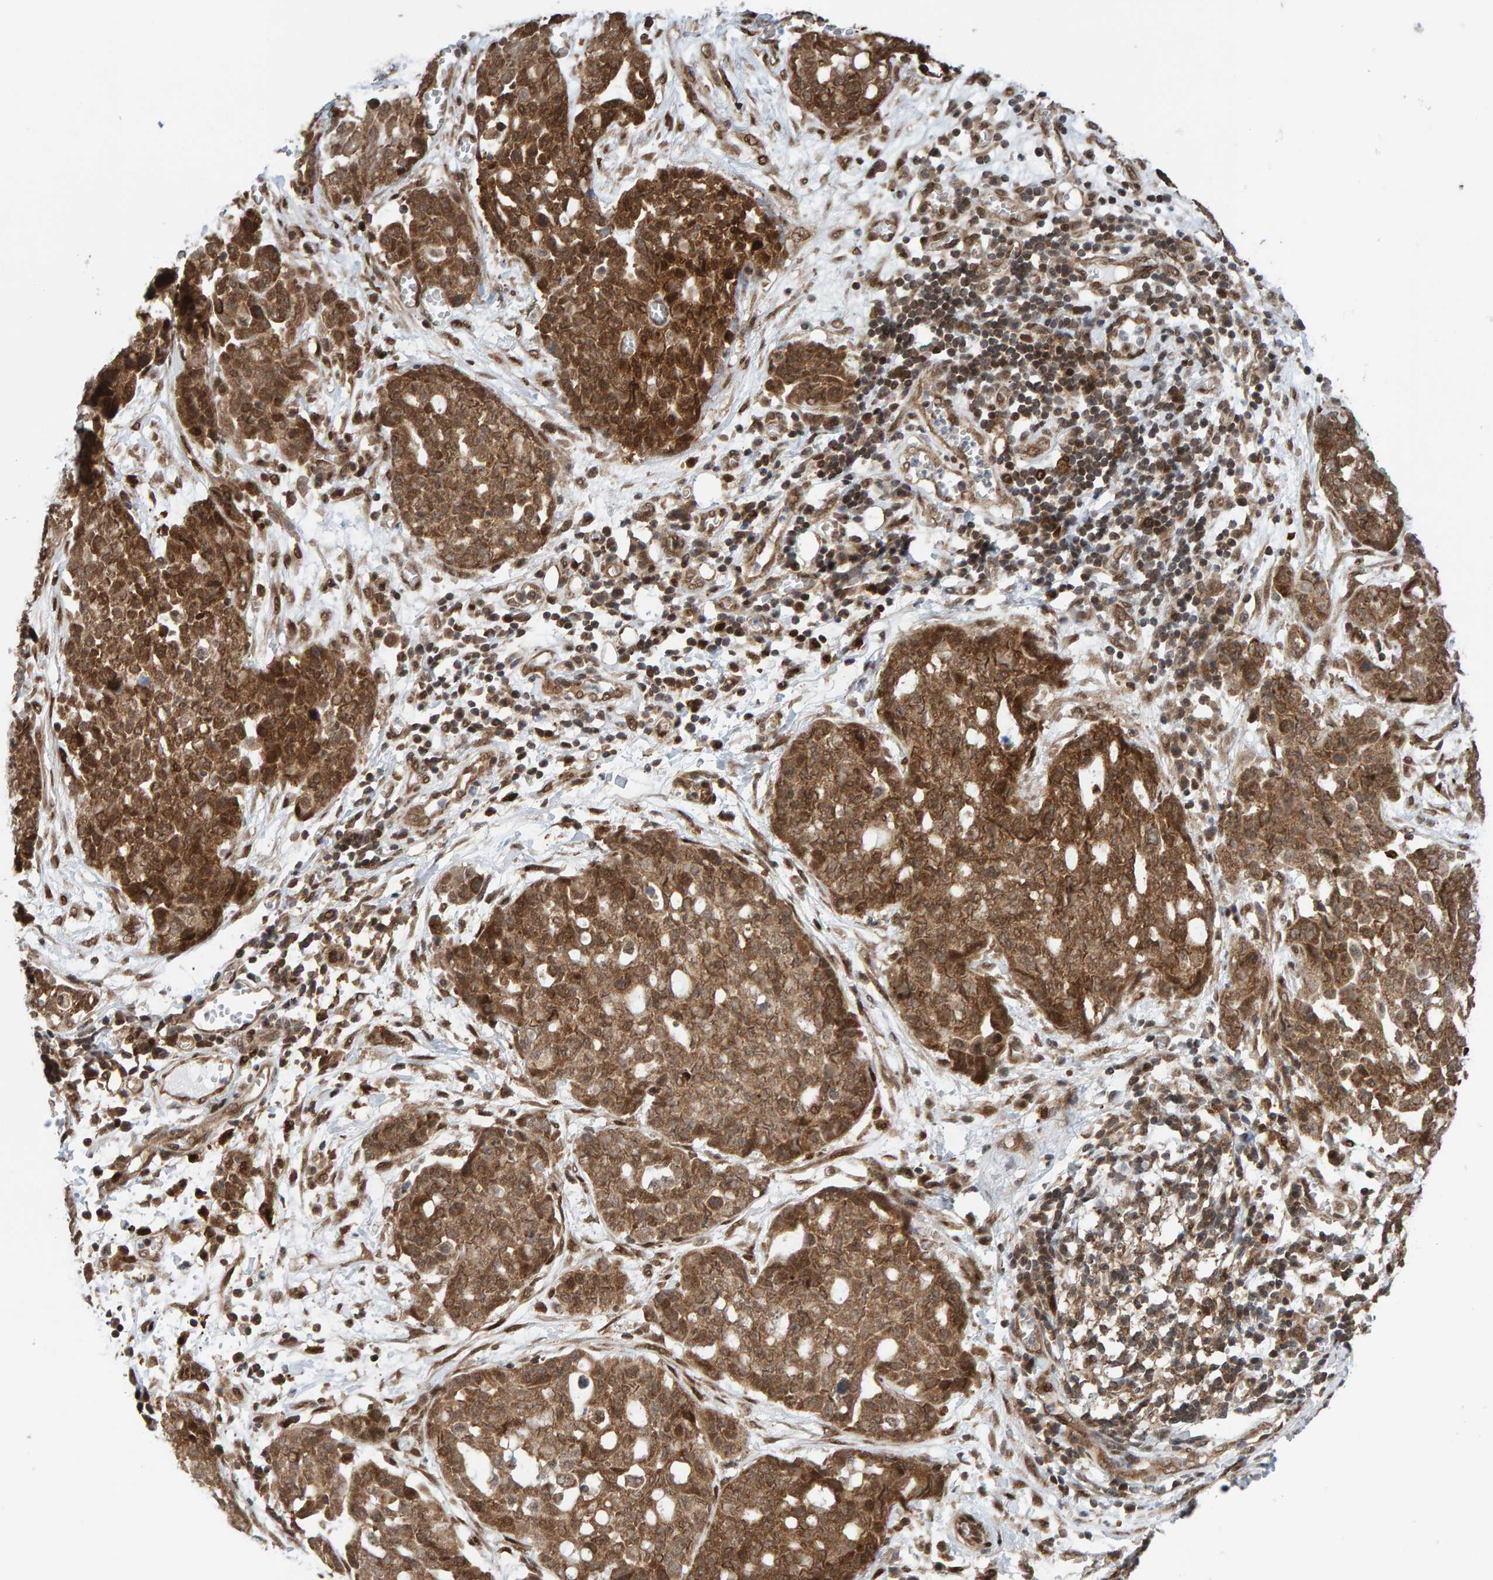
{"staining": {"intensity": "moderate", "quantity": ">75%", "location": "cytoplasmic/membranous"}, "tissue": "ovarian cancer", "cell_type": "Tumor cells", "image_type": "cancer", "snomed": [{"axis": "morphology", "description": "Cystadenocarcinoma, serous, NOS"}, {"axis": "topography", "description": "Soft tissue"}, {"axis": "topography", "description": "Ovary"}], "caption": "The image displays immunohistochemical staining of ovarian serous cystadenocarcinoma. There is moderate cytoplasmic/membranous positivity is present in approximately >75% of tumor cells.", "gene": "ZNF366", "patient": {"sex": "female", "age": 57}}